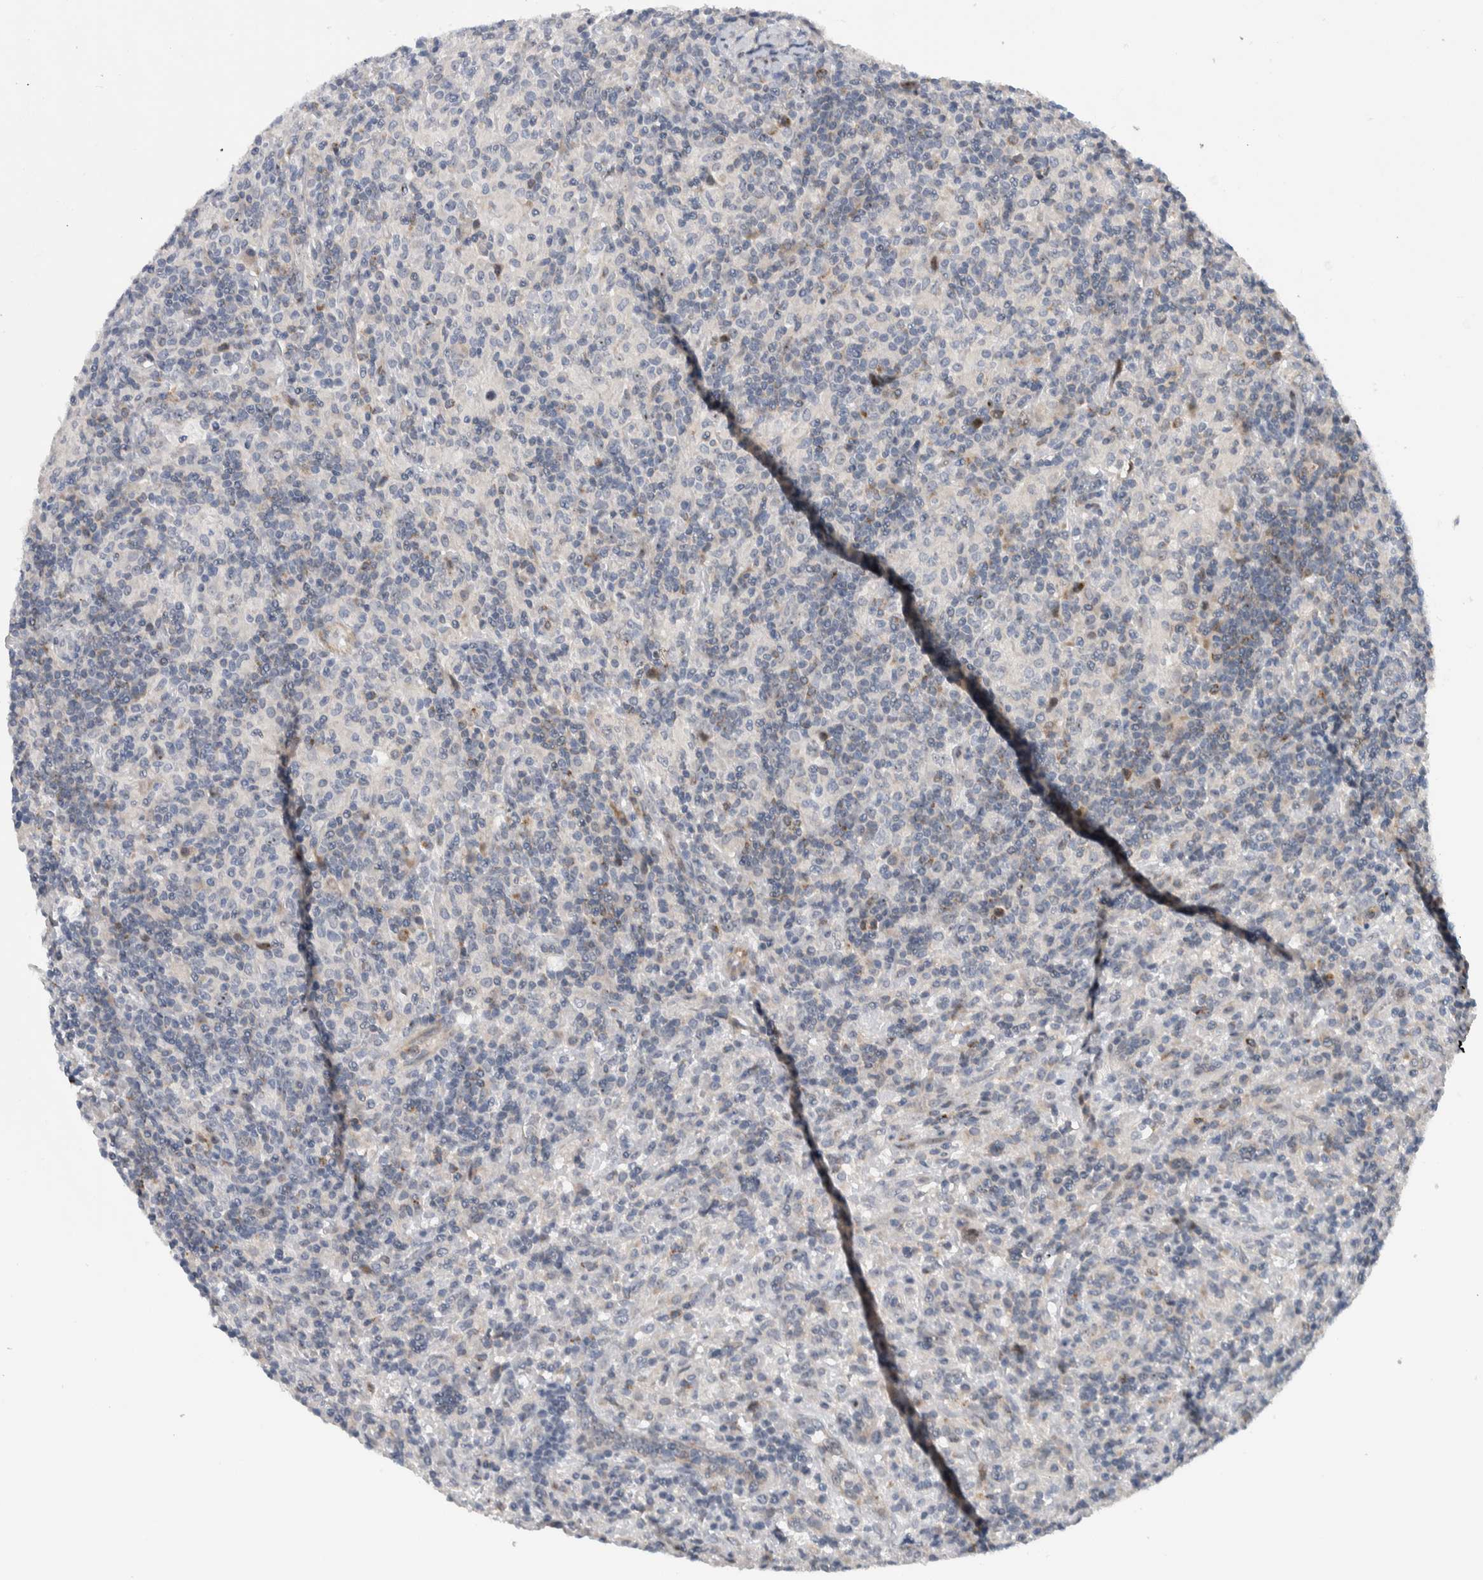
{"staining": {"intensity": "negative", "quantity": "none", "location": "none"}, "tissue": "lymphoma", "cell_type": "Tumor cells", "image_type": "cancer", "snomed": [{"axis": "morphology", "description": "Hodgkin's disease, NOS"}, {"axis": "topography", "description": "Lymph node"}], "caption": "Protein analysis of Hodgkin's disease shows no significant positivity in tumor cells.", "gene": "PRRG4", "patient": {"sex": "male", "age": 70}}